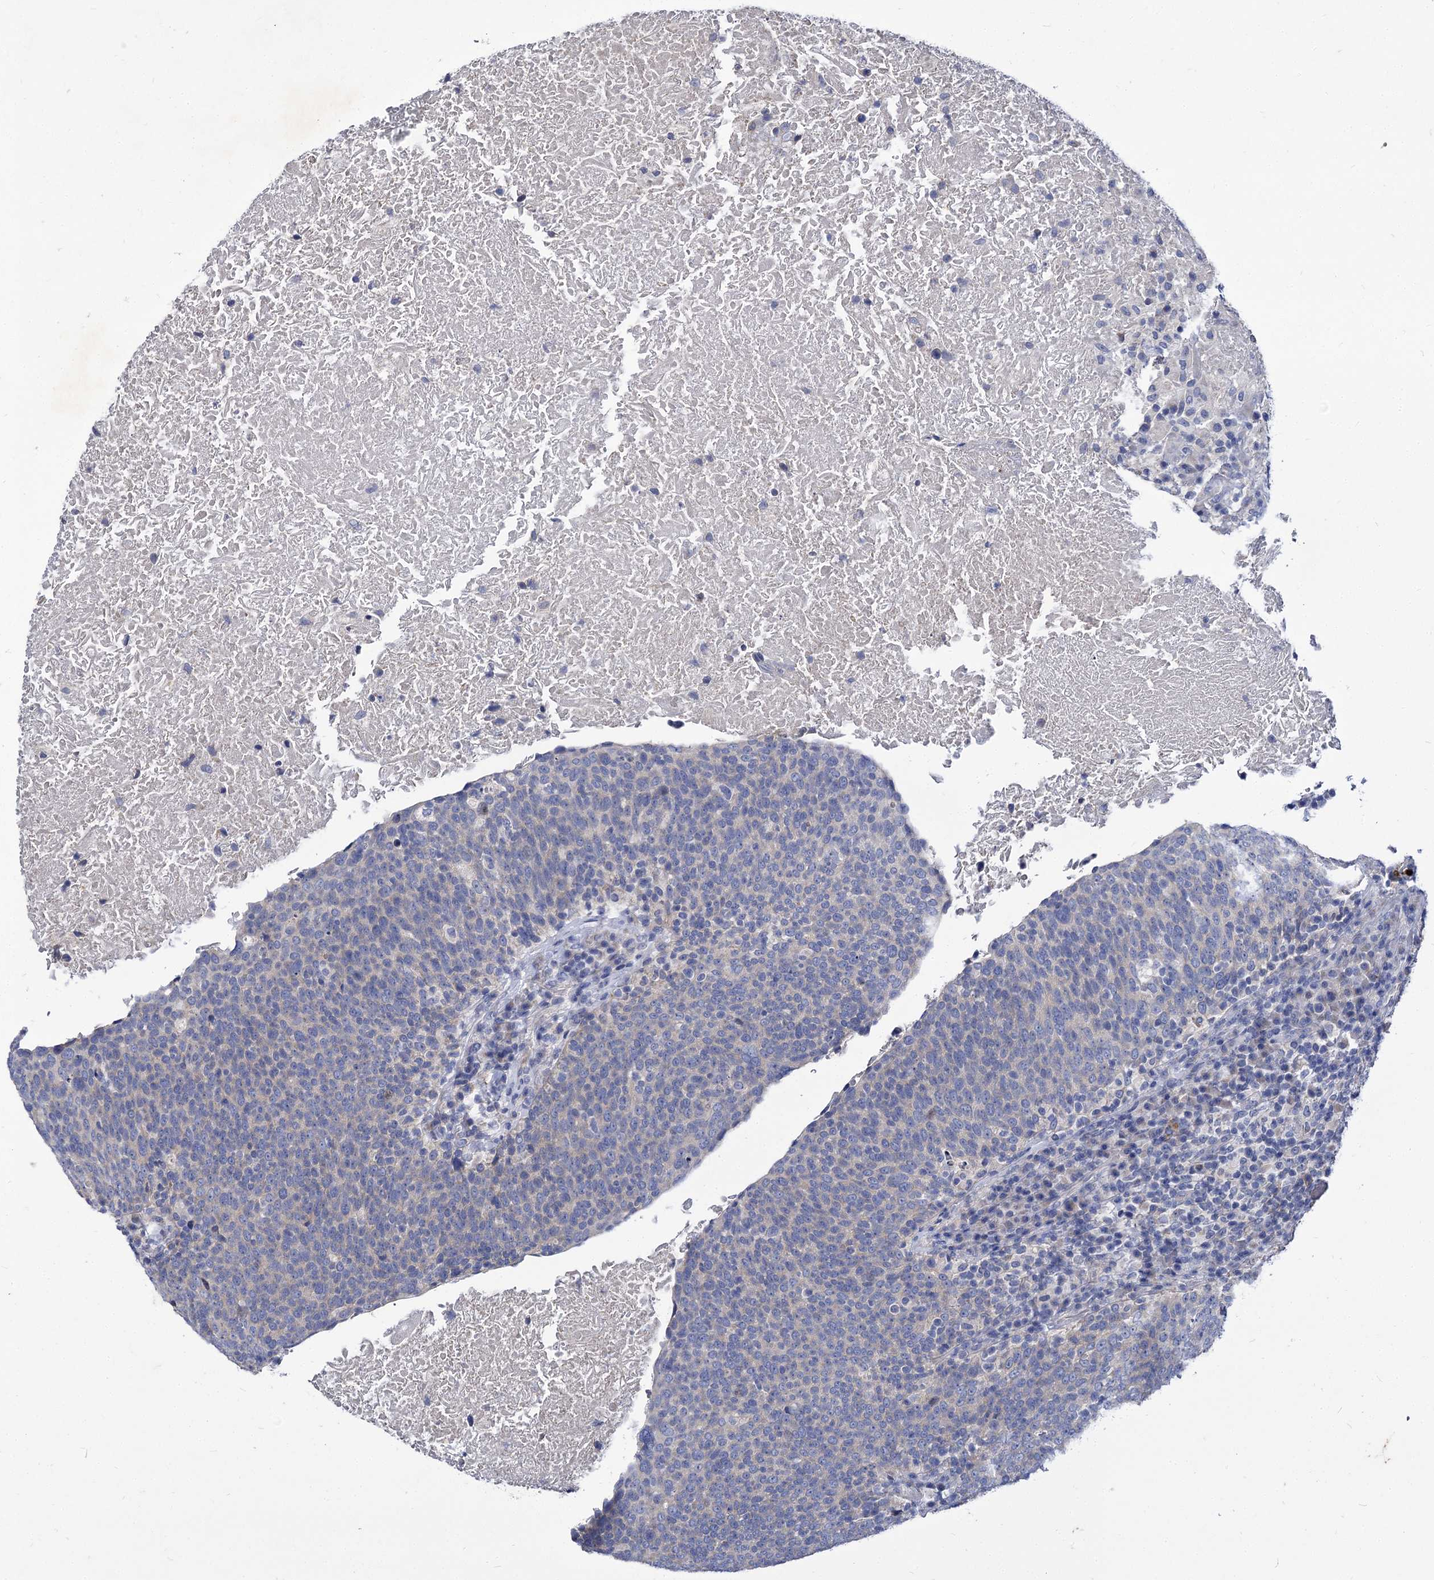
{"staining": {"intensity": "negative", "quantity": "none", "location": "none"}, "tissue": "head and neck cancer", "cell_type": "Tumor cells", "image_type": "cancer", "snomed": [{"axis": "morphology", "description": "Squamous cell carcinoma, NOS"}, {"axis": "morphology", "description": "Squamous cell carcinoma, metastatic, NOS"}, {"axis": "topography", "description": "Lymph node"}, {"axis": "topography", "description": "Head-Neck"}], "caption": "Immunohistochemistry histopathology image of head and neck squamous cell carcinoma stained for a protein (brown), which exhibits no positivity in tumor cells. (DAB immunohistochemistry visualized using brightfield microscopy, high magnification).", "gene": "PANX2", "patient": {"sex": "male", "age": 62}}